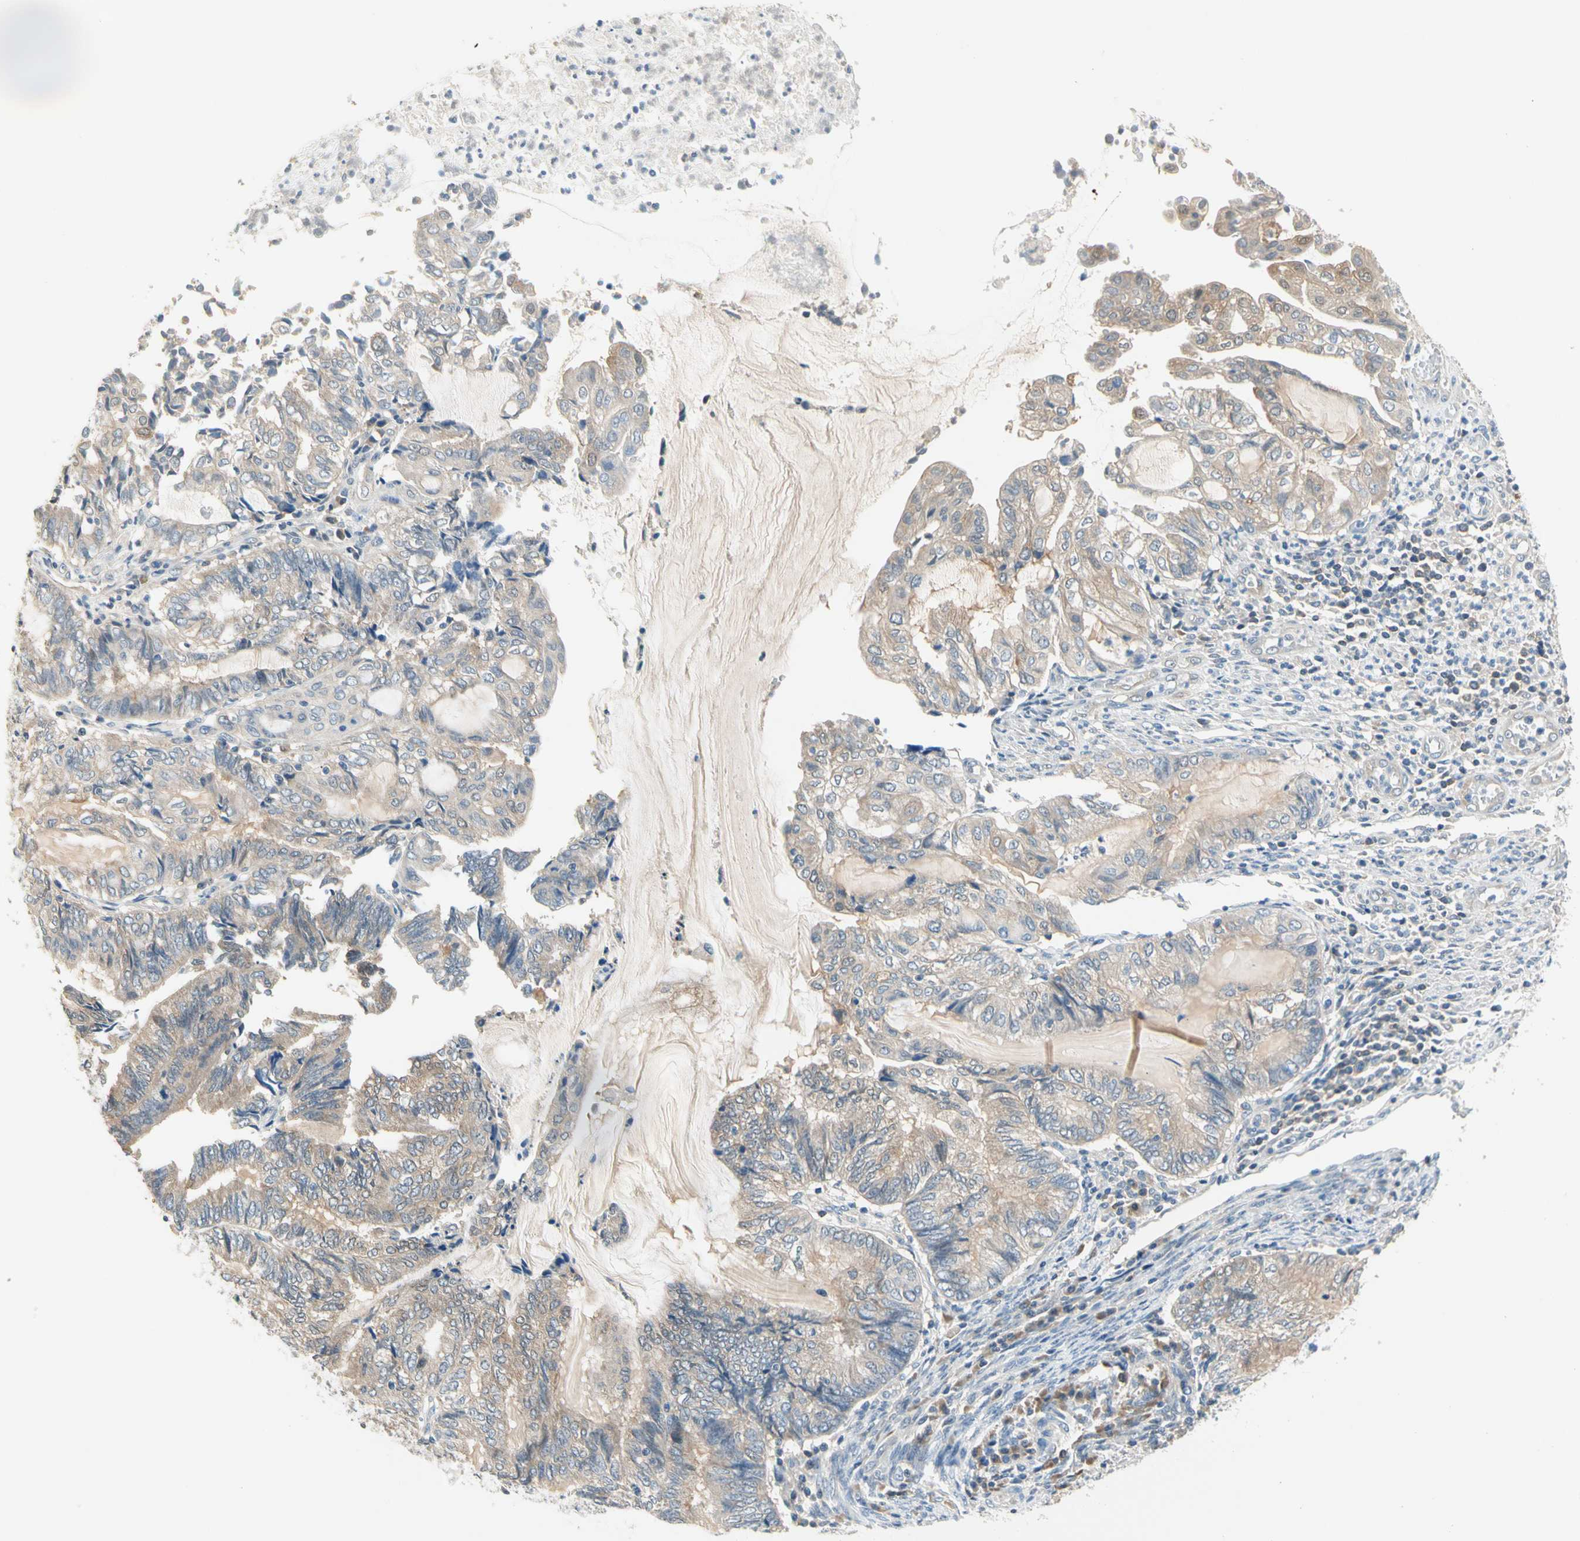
{"staining": {"intensity": "weak", "quantity": ">75%", "location": "cytoplasmic/membranous"}, "tissue": "endometrial cancer", "cell_type": "Tumor cells", "image_type": "cancer", "snomed": [{"axis": "morphology", "description": "Adenocarcinoma, NOS"}, {"axis": "topography", "description": "Uterus"}, {"axis": "topography", "description": "Endometrium"}], "caption": "Immunohistochemistry (IHC) of human endometrial cancer (adenocarcinoma) reveals low levels of weak cytoplasmic/membranous expression in about >75% of tumor cells.", "gene": "MPI", "patient": {"sex": "female", "age": 70}}